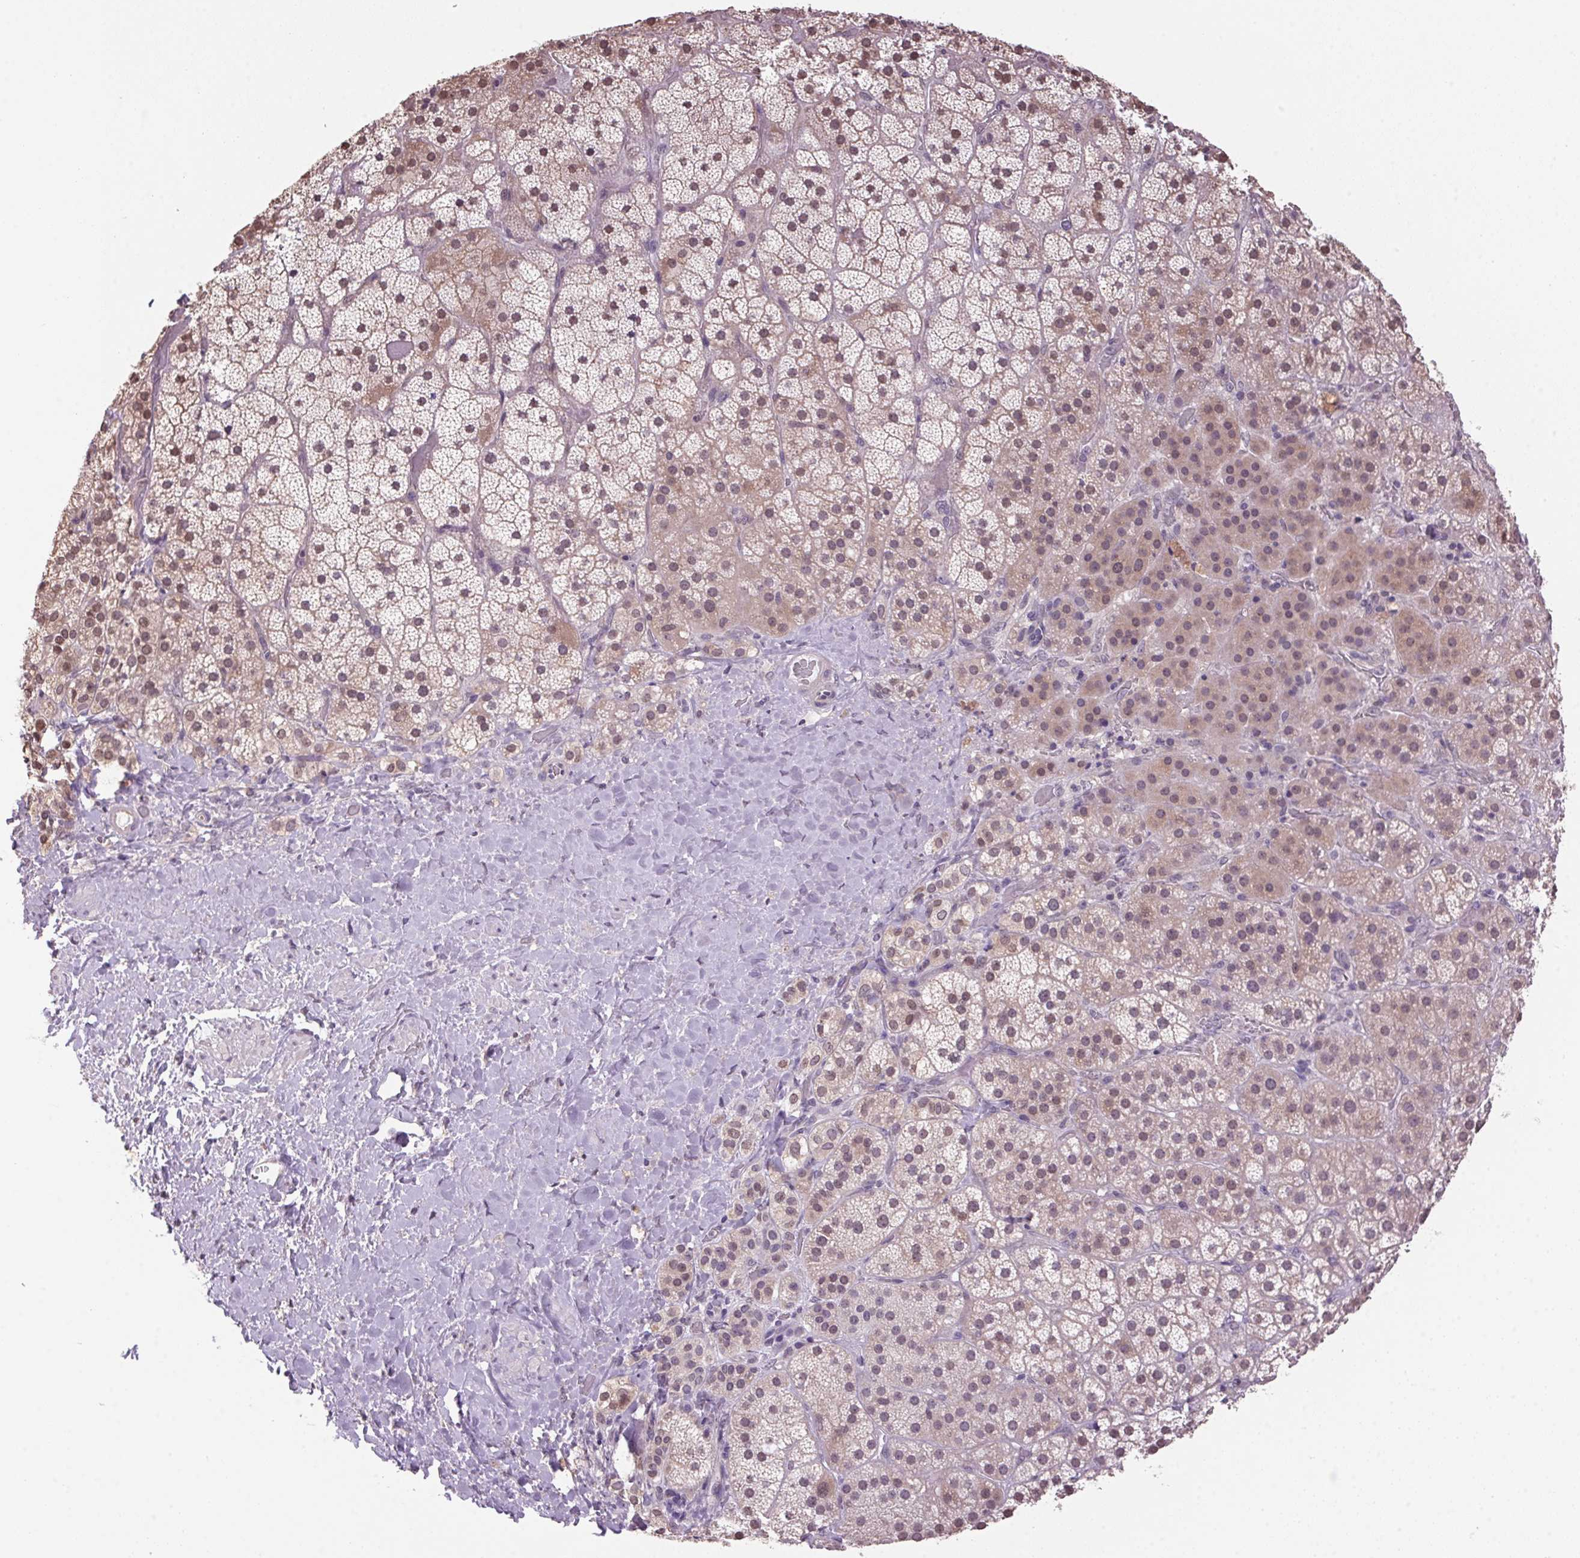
{"staining": {"intensity": "moderate", "quantity": ">75%", "location": "cytoplasmic/membranous"}, "tissue": "adrenal gland", "cell_type": "Glandular cells", "image_type": "normal", "snomed": [{"axis": "morphology", "description": "Normal tissue, NOS"}, {"axis": "topography", "description": "Adrenal gland"}], "caption": "Immunohistochemical staining of benign adrenal gland demonstrates moderate cytoplasmic/membranous protein positivity in about >75% of glandular cells.", "gene": "VWA3B", "patient": {"sex": "male", "age": 57}}